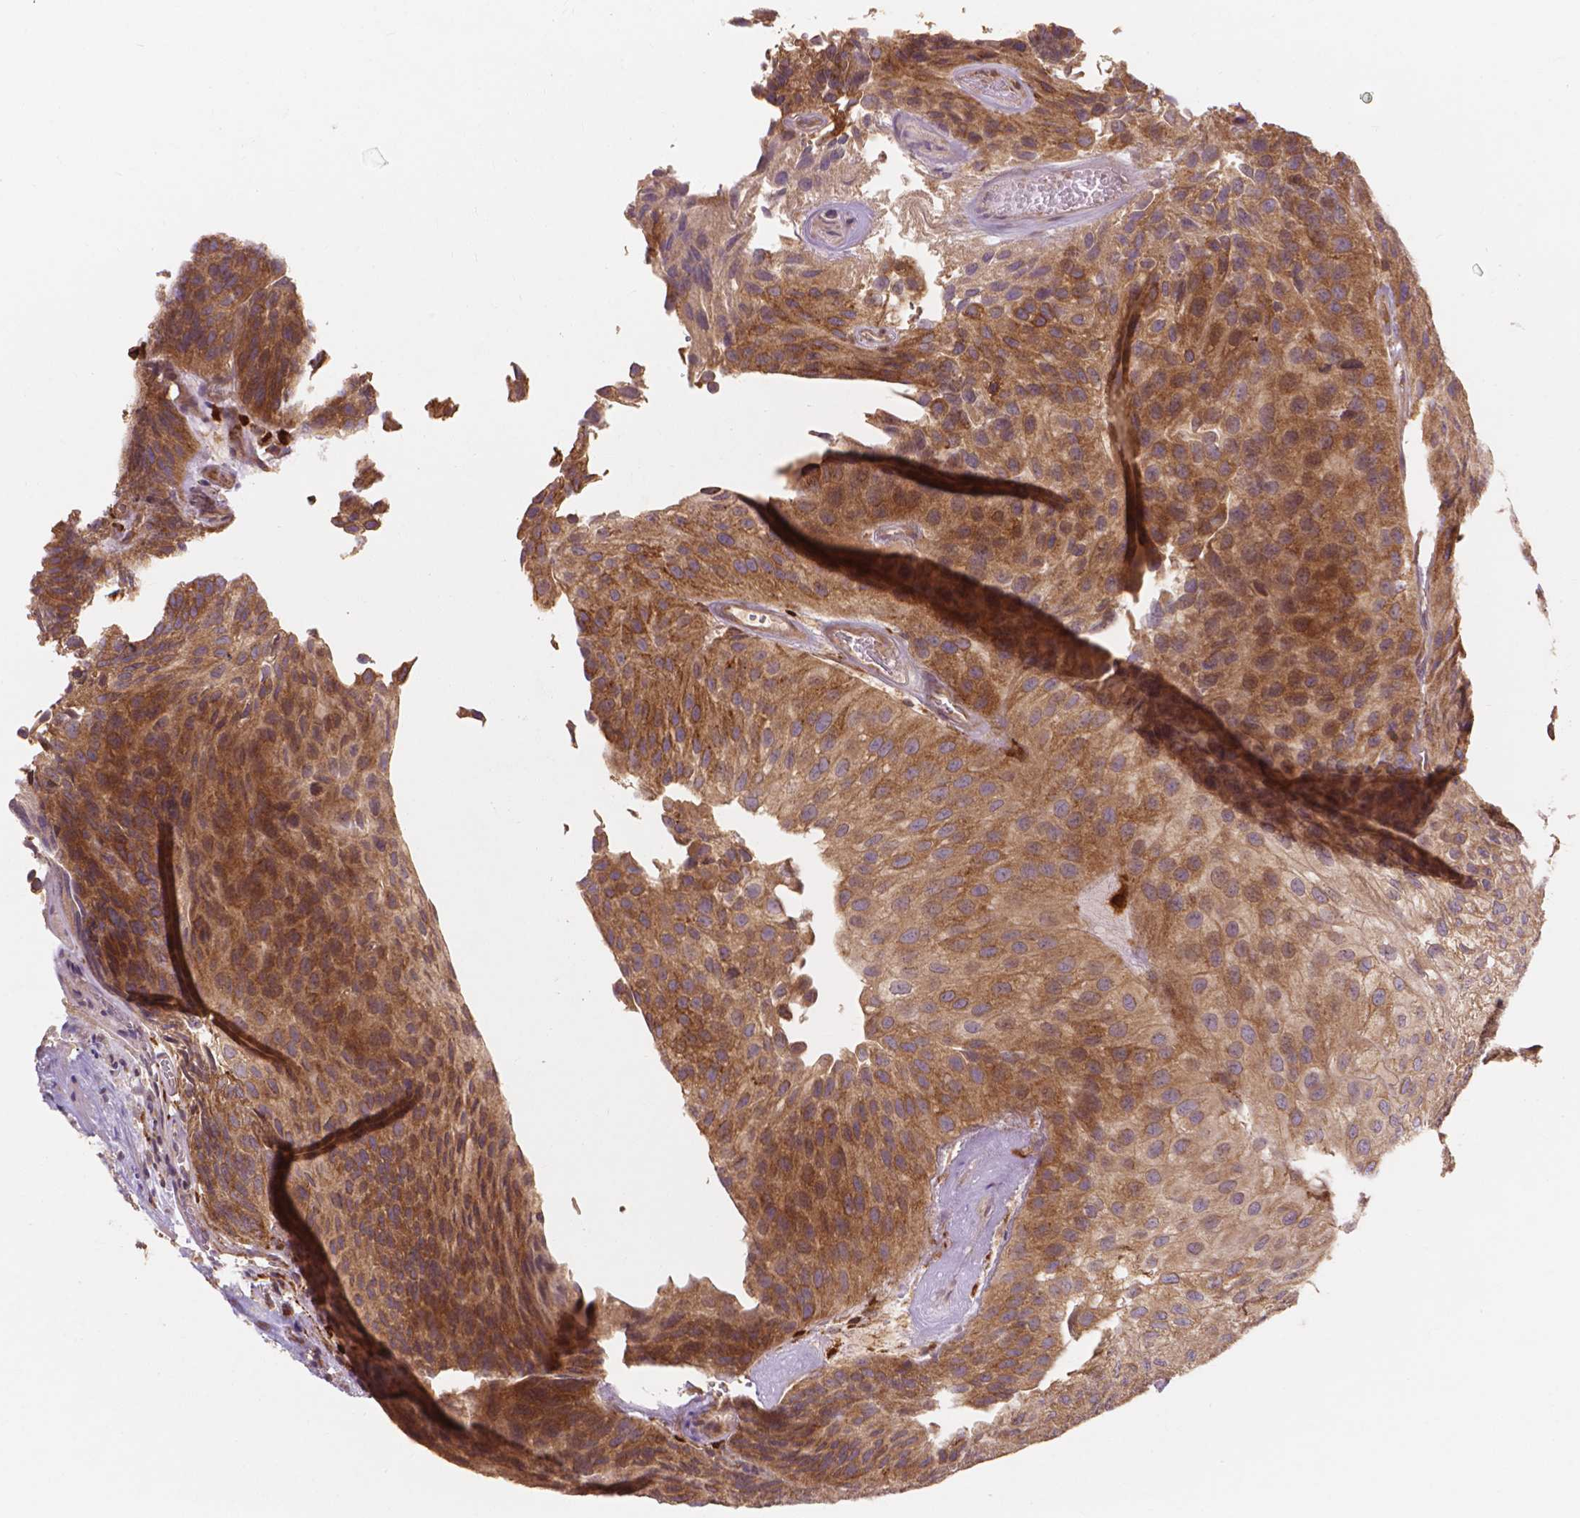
{"staining": {"intensity": "moderate", "quantity": ">75%", "location": "cytoplasmic/membranous"}, "tissue": "urothelial cancer", "cell_type": "Tumor cells", "image_type": "cancer", "snomed": [{"axis": "morphology", "description": "Urothelial carcinoma, NOS"}, {"axis": "topography", "description": "Urinary bladder"}], "caption": "A micrograph of transitional cell carcinoma stained for a protein demonstrates moderate cytoplasmic/membranous brown staining in tumor cells. The staining was performed using DAB to visualize the protein expression in brown, while the nuclei were stained in blue with hematoxylin (Magnification: 20x).", "gene": "TAB2", "patient": {"sex": "male", "age": 87}}